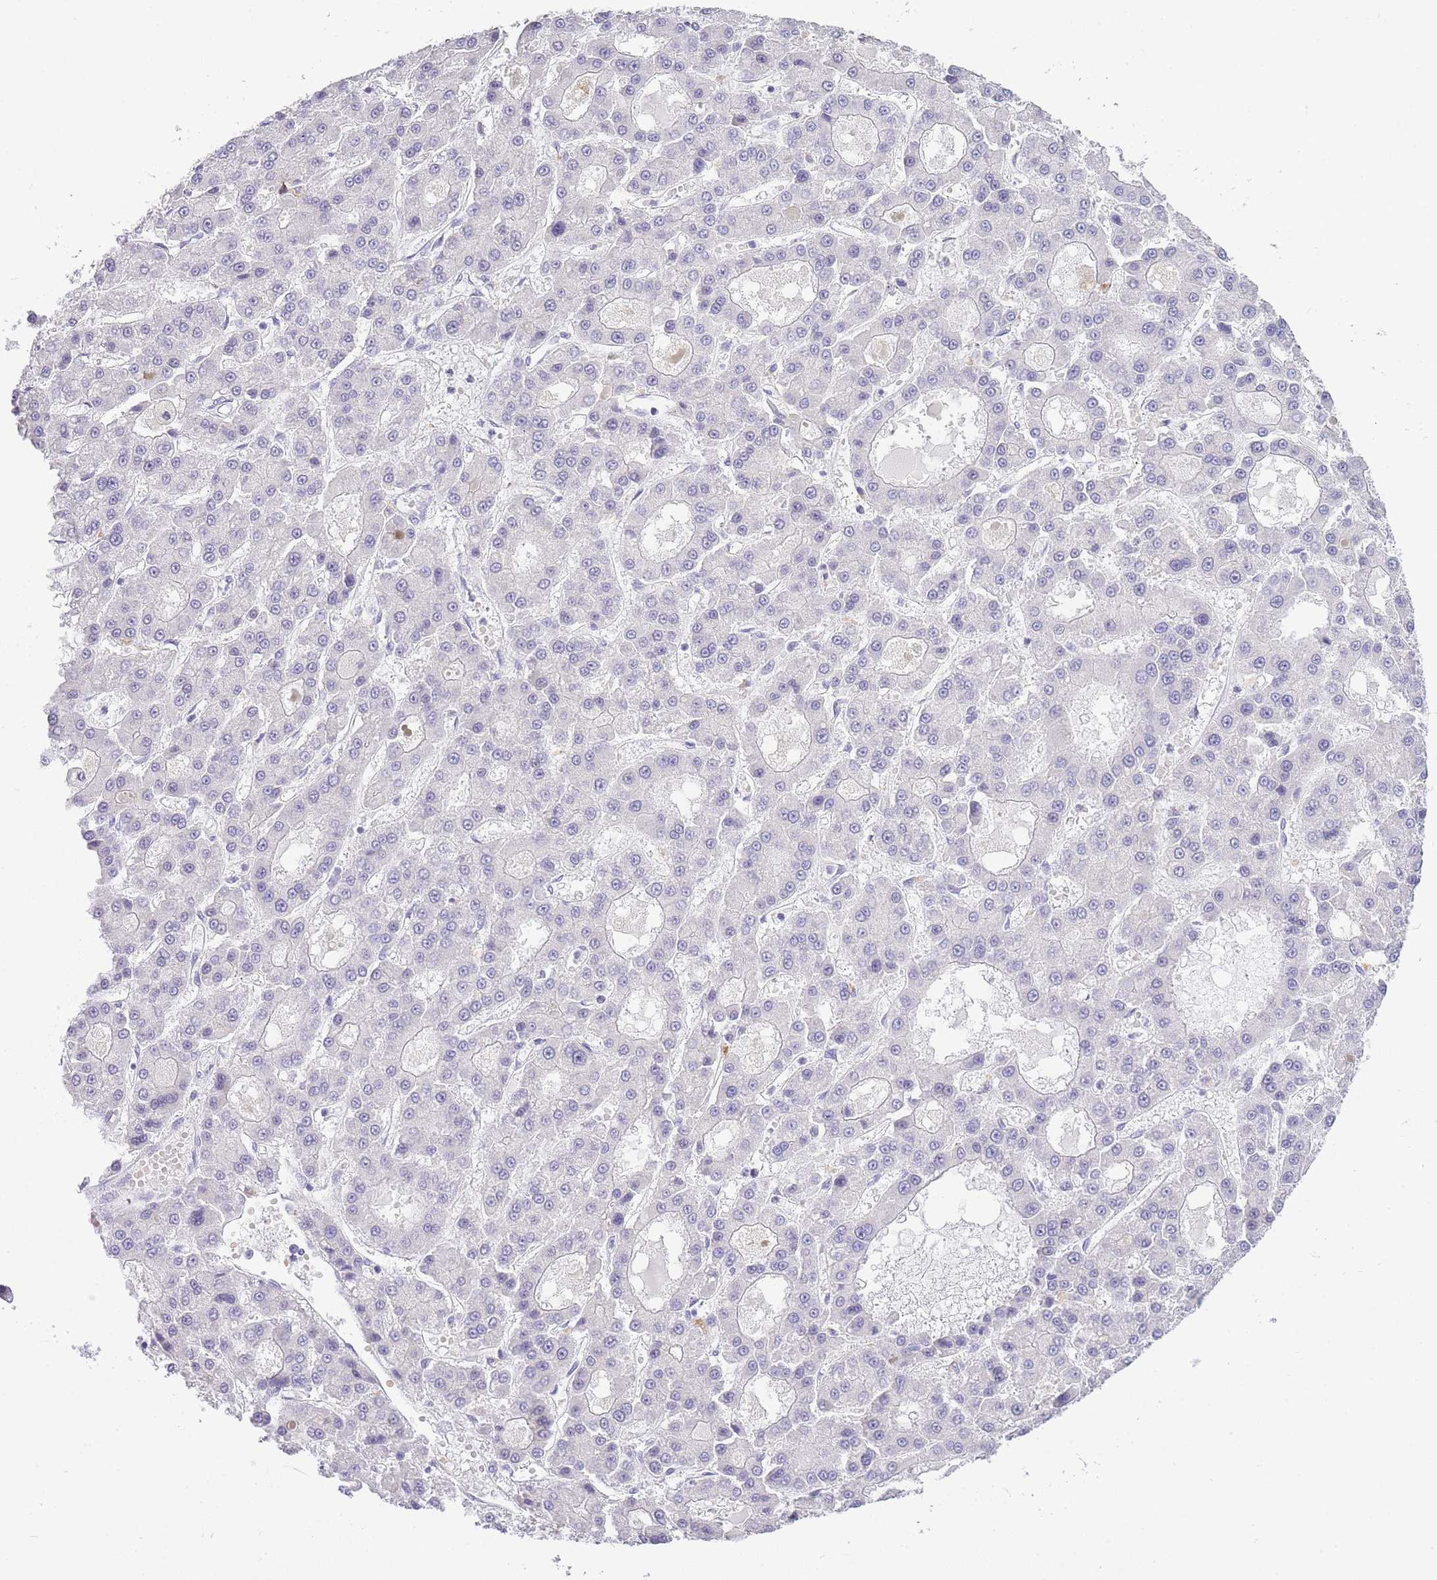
{"staining": {"intensity": "negative", "quantity": "none", "location": "none"}, "tissue": "liver cancer", "cell_type": "Tumor cells", "image_type": "cancer", "snomed": [{"axis": "morphology", "description": "Carcinoma, Hepatocellular, NOS"}, {"axis": "topography", "description": "Liver"}], "caption": "Micrograph shows no protein staining in tumor cells of liver hepatocellular carcinoma tissue. Nuclei are stained in blue.", "gene": "RHO", "patient": {"sex": "male", "age": 70}}